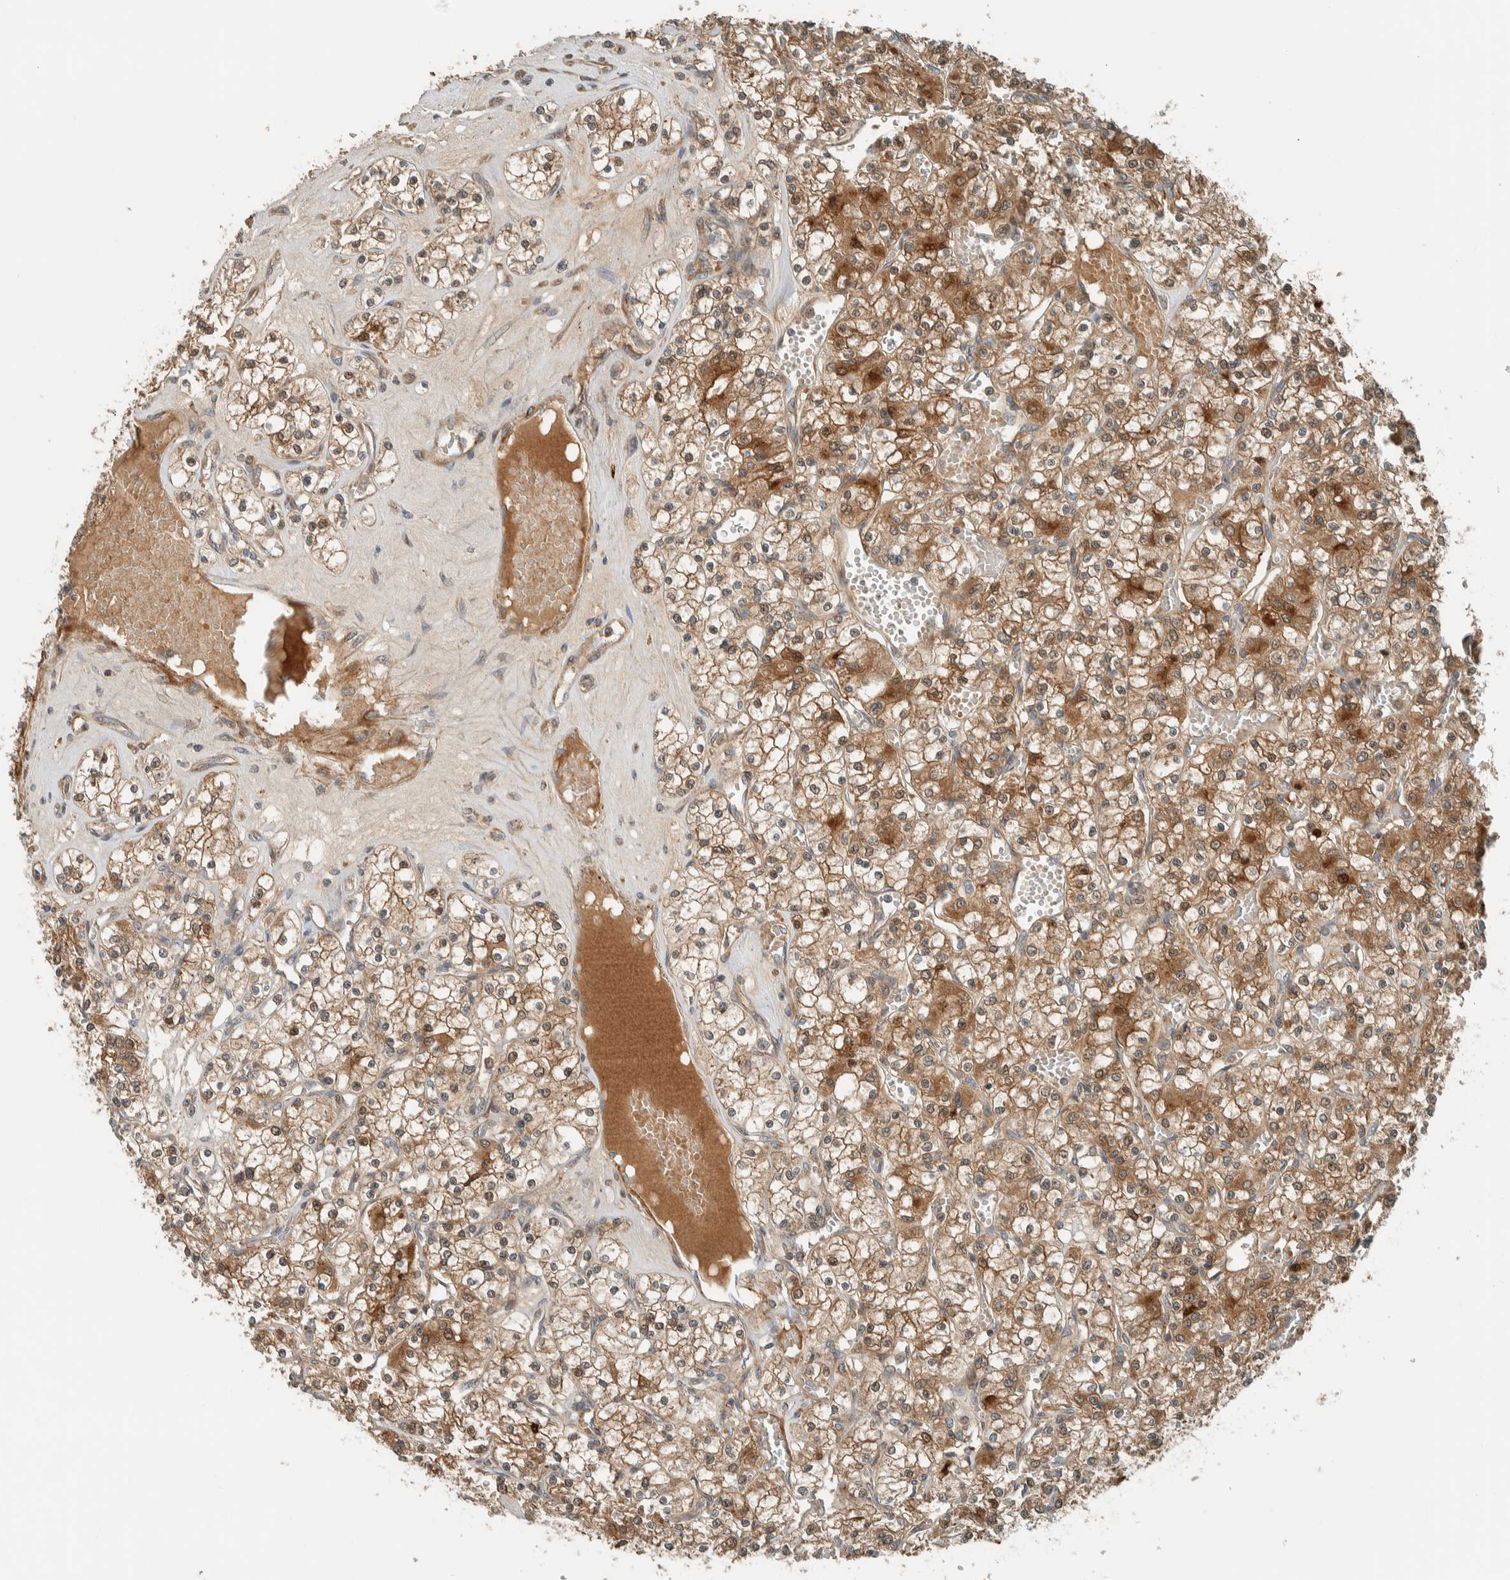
{"staining": {"intensity": "moderate", "quantity": ">75%", "location": "cytoplasmic/membranous,nuclear"}, "tissue": "renal cancer", "cell_type": "Tumor cells", "image_type": "cancer", "snomed": [{"axis": "morphology", "description": "Adenocarcinoma, NOS"}, {"axis": "topography", "description": "Kidney"}], "caption": "A brown stain shows moderate cytoplasmic/membranous and nuclear expression of a protein in human renal cancer tumor cells.", "gene": "EXOC7", "patient": {"sex": "female", "age": 59}}